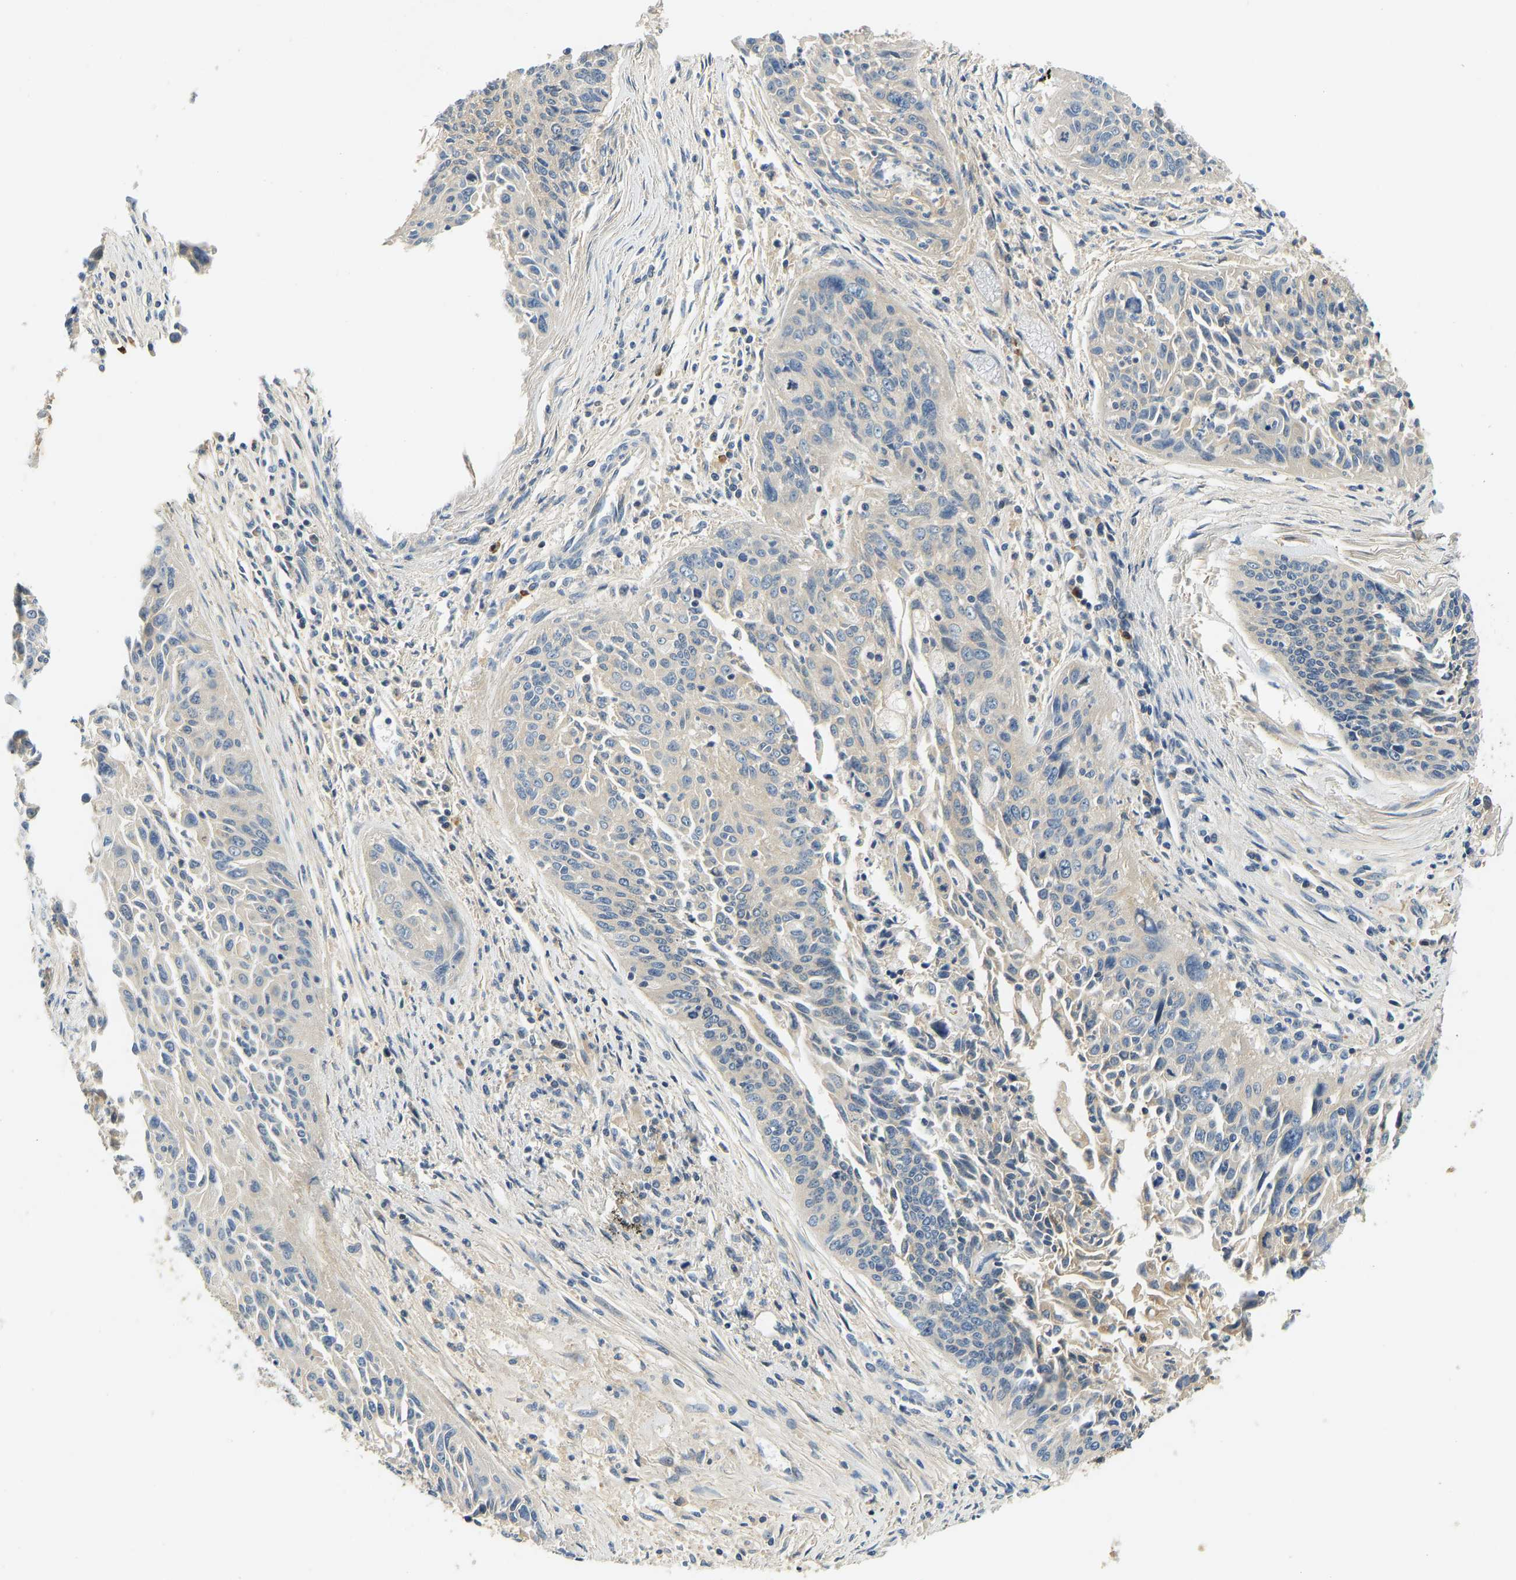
{"staining": {"intensity": "negative", "quantity": "none", "location": "none"}, "tissue": "cervical cancer", "cell_type": "Tumor cells", "image_type": "cancer", "snomed": [{"axis": "morphology", "description": "Squamous cell carcinoma, NOS"}, {"axis": "topography", "description": "Cervix"}], "caption": "Immunohistochemistry (IHC) of human cervical cancer shows no staining in tumor cells.", "gene": "RESF1", "patient": {"sex": "female", "age": 55}}